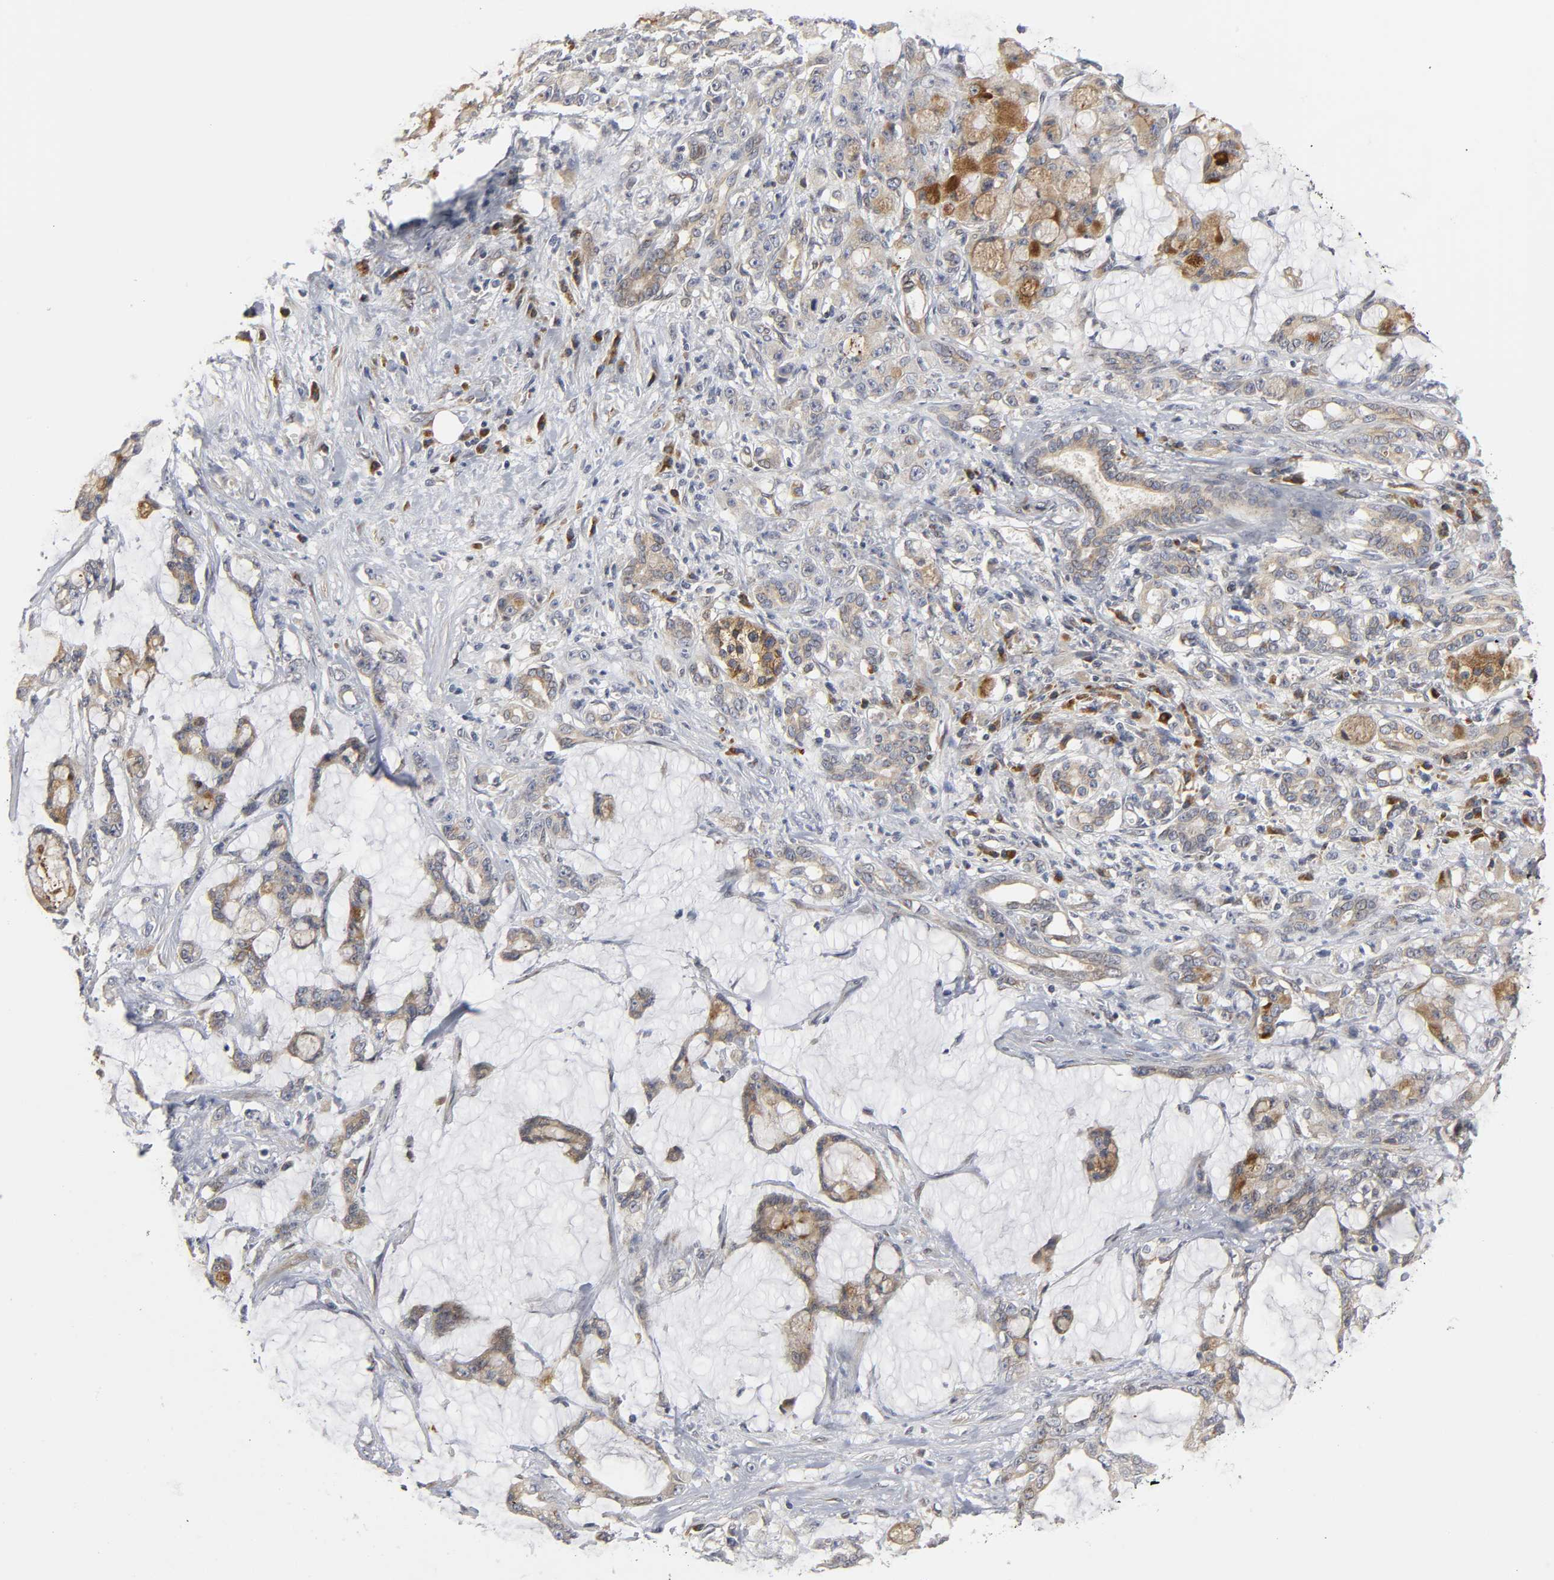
{"staining": {"intensity": "moderate", "quantity": "25%-75%", "location": "cytoplasmic/membranous"}, "tissue": "pancreatic cancer", "cell_type": "Tumor cells", "image_type": "cancer", "snomed": [{"axis": "morphology", "description": "Adenocarcinoma, NOS"}, {"axis": "topography", "description": "Pancreas"}], "caption": "IHC micrograph of neoplastic tissue: human adenocarcinoma (pancreatic) stained using IHC exhibits medium levels of moderate protein expression localized specifically in the cytoplasmic/membranous of tumor cells, appearing as a cytoplasmic/membranous brown color.", "gene": "ASB6", "patient": {"sex": "female", "age": 73}}